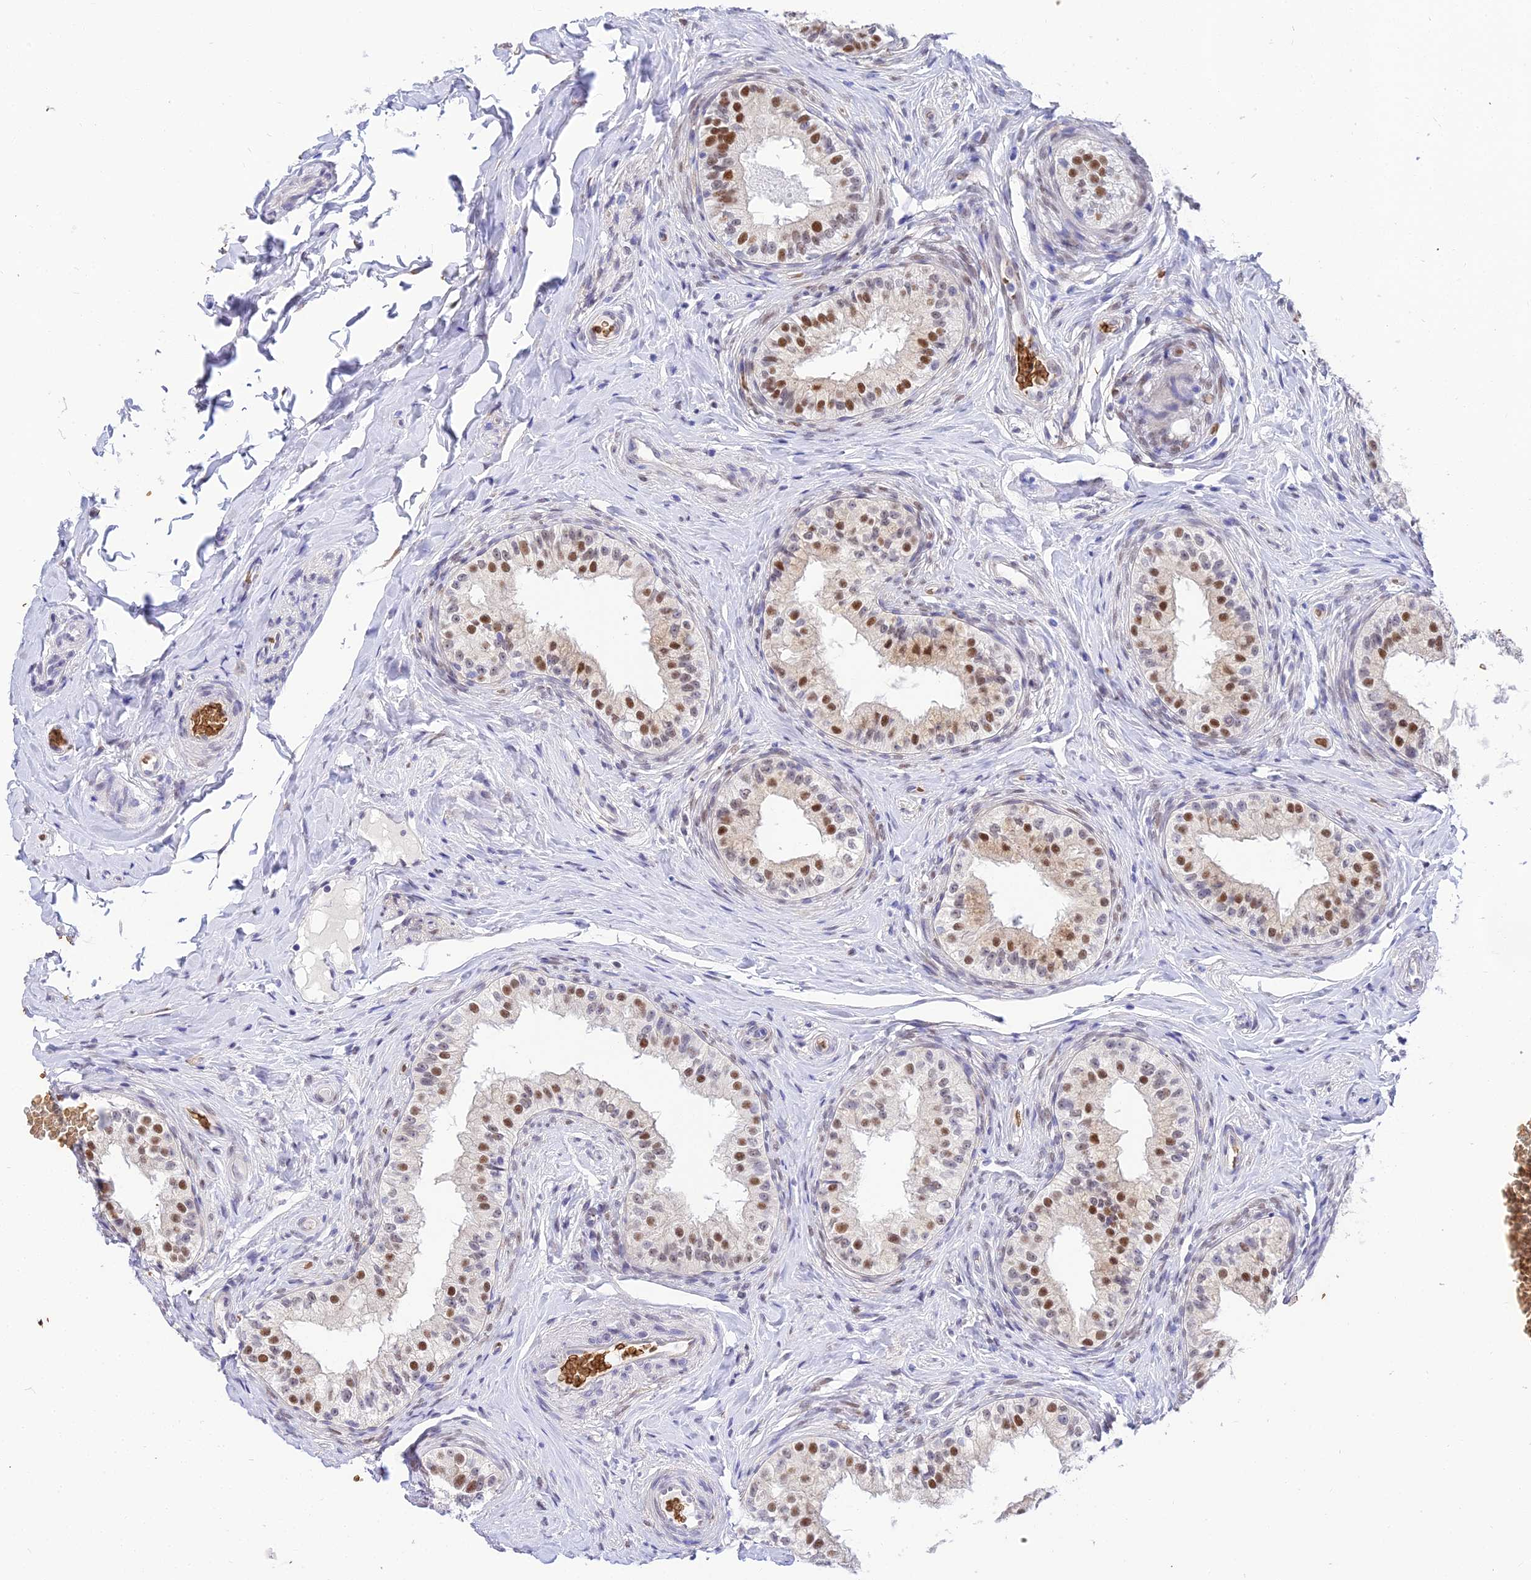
{"staining": {"intensity": "moderate", "quantity": ">75%", "location": "nuclear"}, "tissue": "epididymis", "cell_type": "Glandular cells", "image_type": "normal", "snomed": [{"axis": "morphology", "description": "Normal tissue, NOS"}, {"axis": "topography", "description": "Epididymis"}], "caption": "An image of human epididymis stained for a protein displays moderate nuclear brown staining in glandular cells.", "gene": "BCL9", "patient": {"sex": "male", "age": 49}}